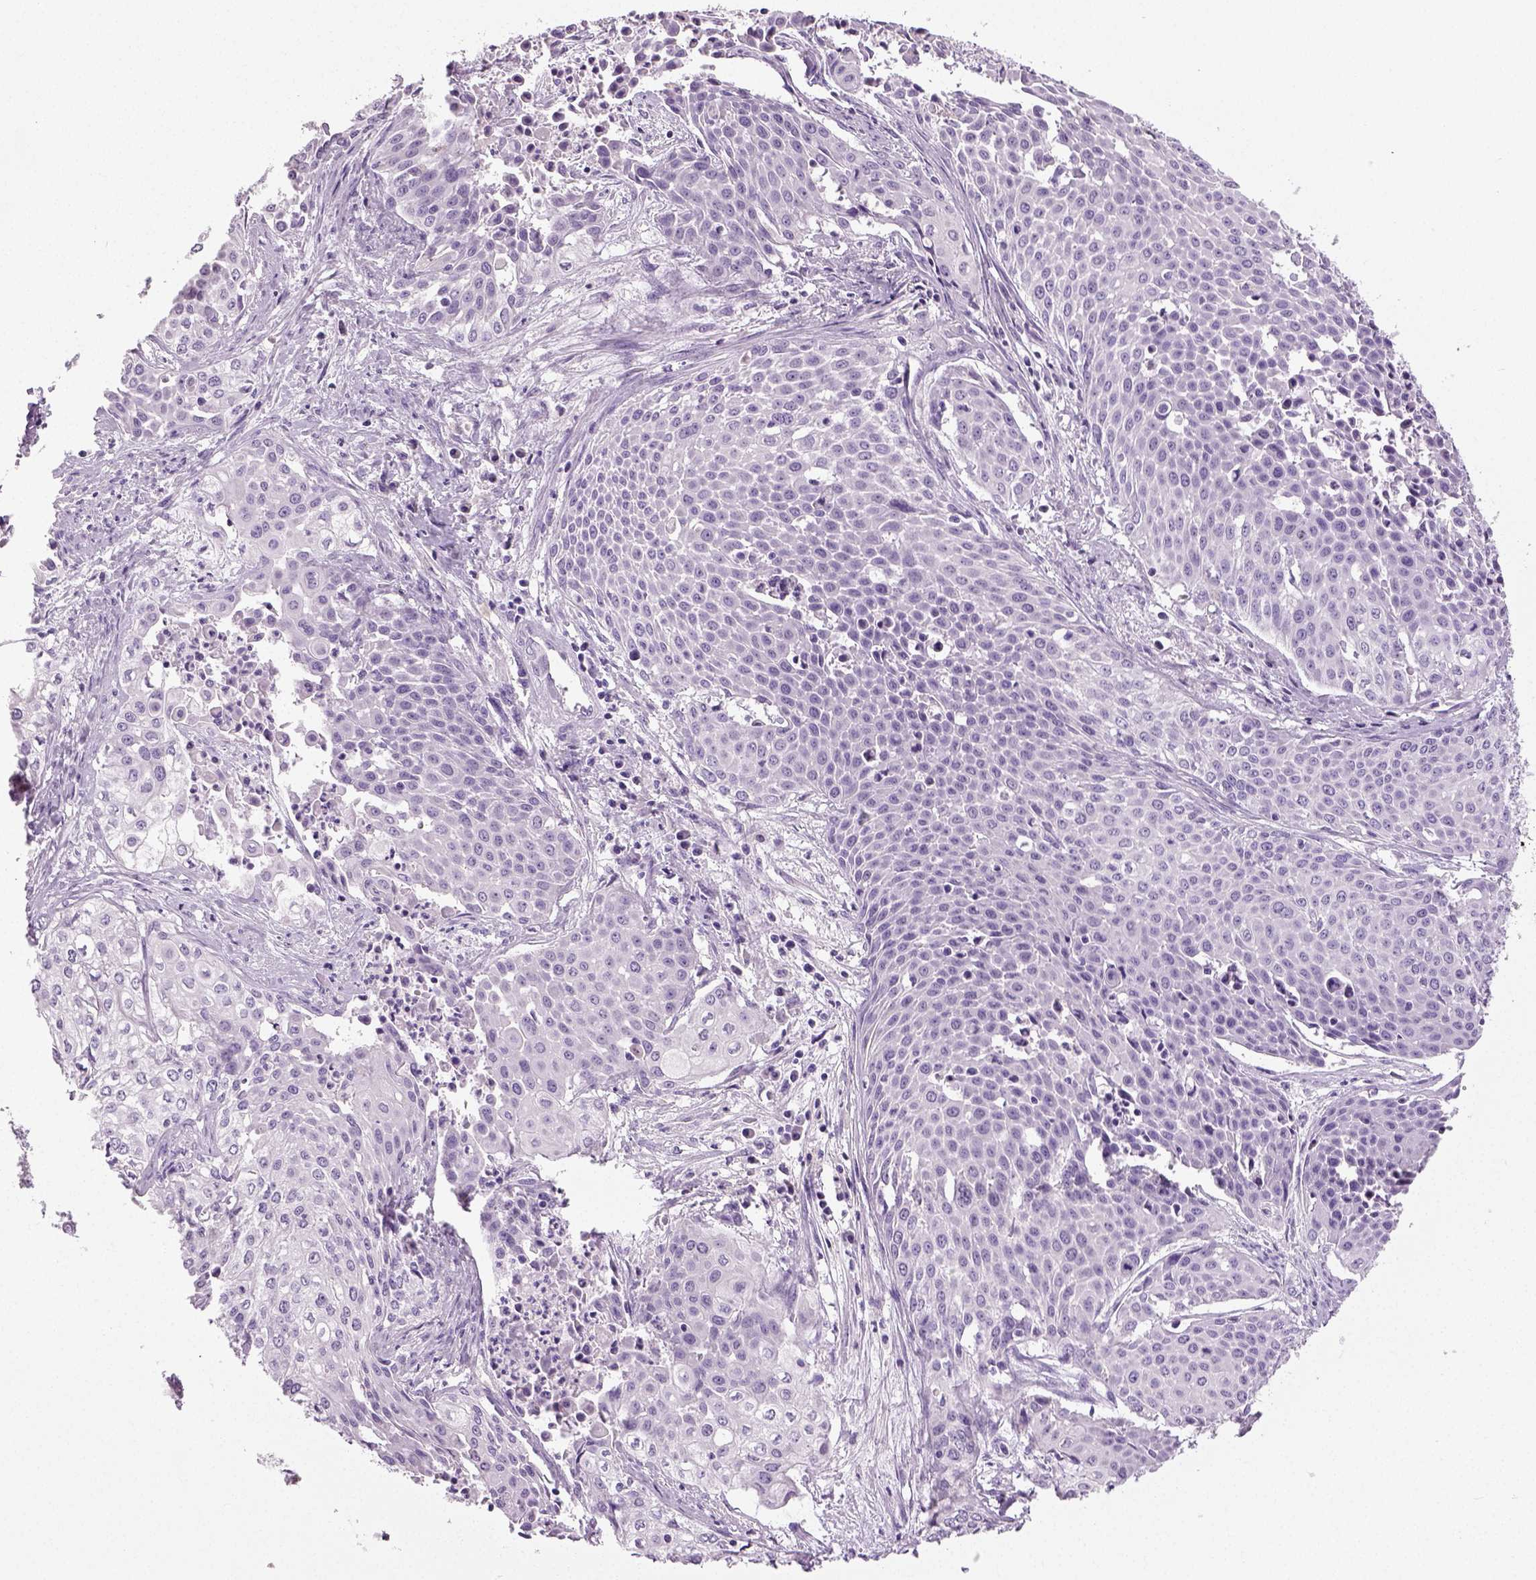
{"staining": {"intensity": "negative", "quantity": "none", "location": "none"}, "tissue": "cervical cancer", "cell_type": "Tumor cells", "image_type": "cancer", "snomed": [{"axis": "morphology", "description": "Squamous cell carcinoma, NOS"}, {"axis": "topography", "description": "Cervix"}], "caption": "Tumor cells are negative for brown protein staining in squamous cell carcinoma (cervical).", "gene": "NECAB2", "patient": {"sex": "female", "age": 39}}